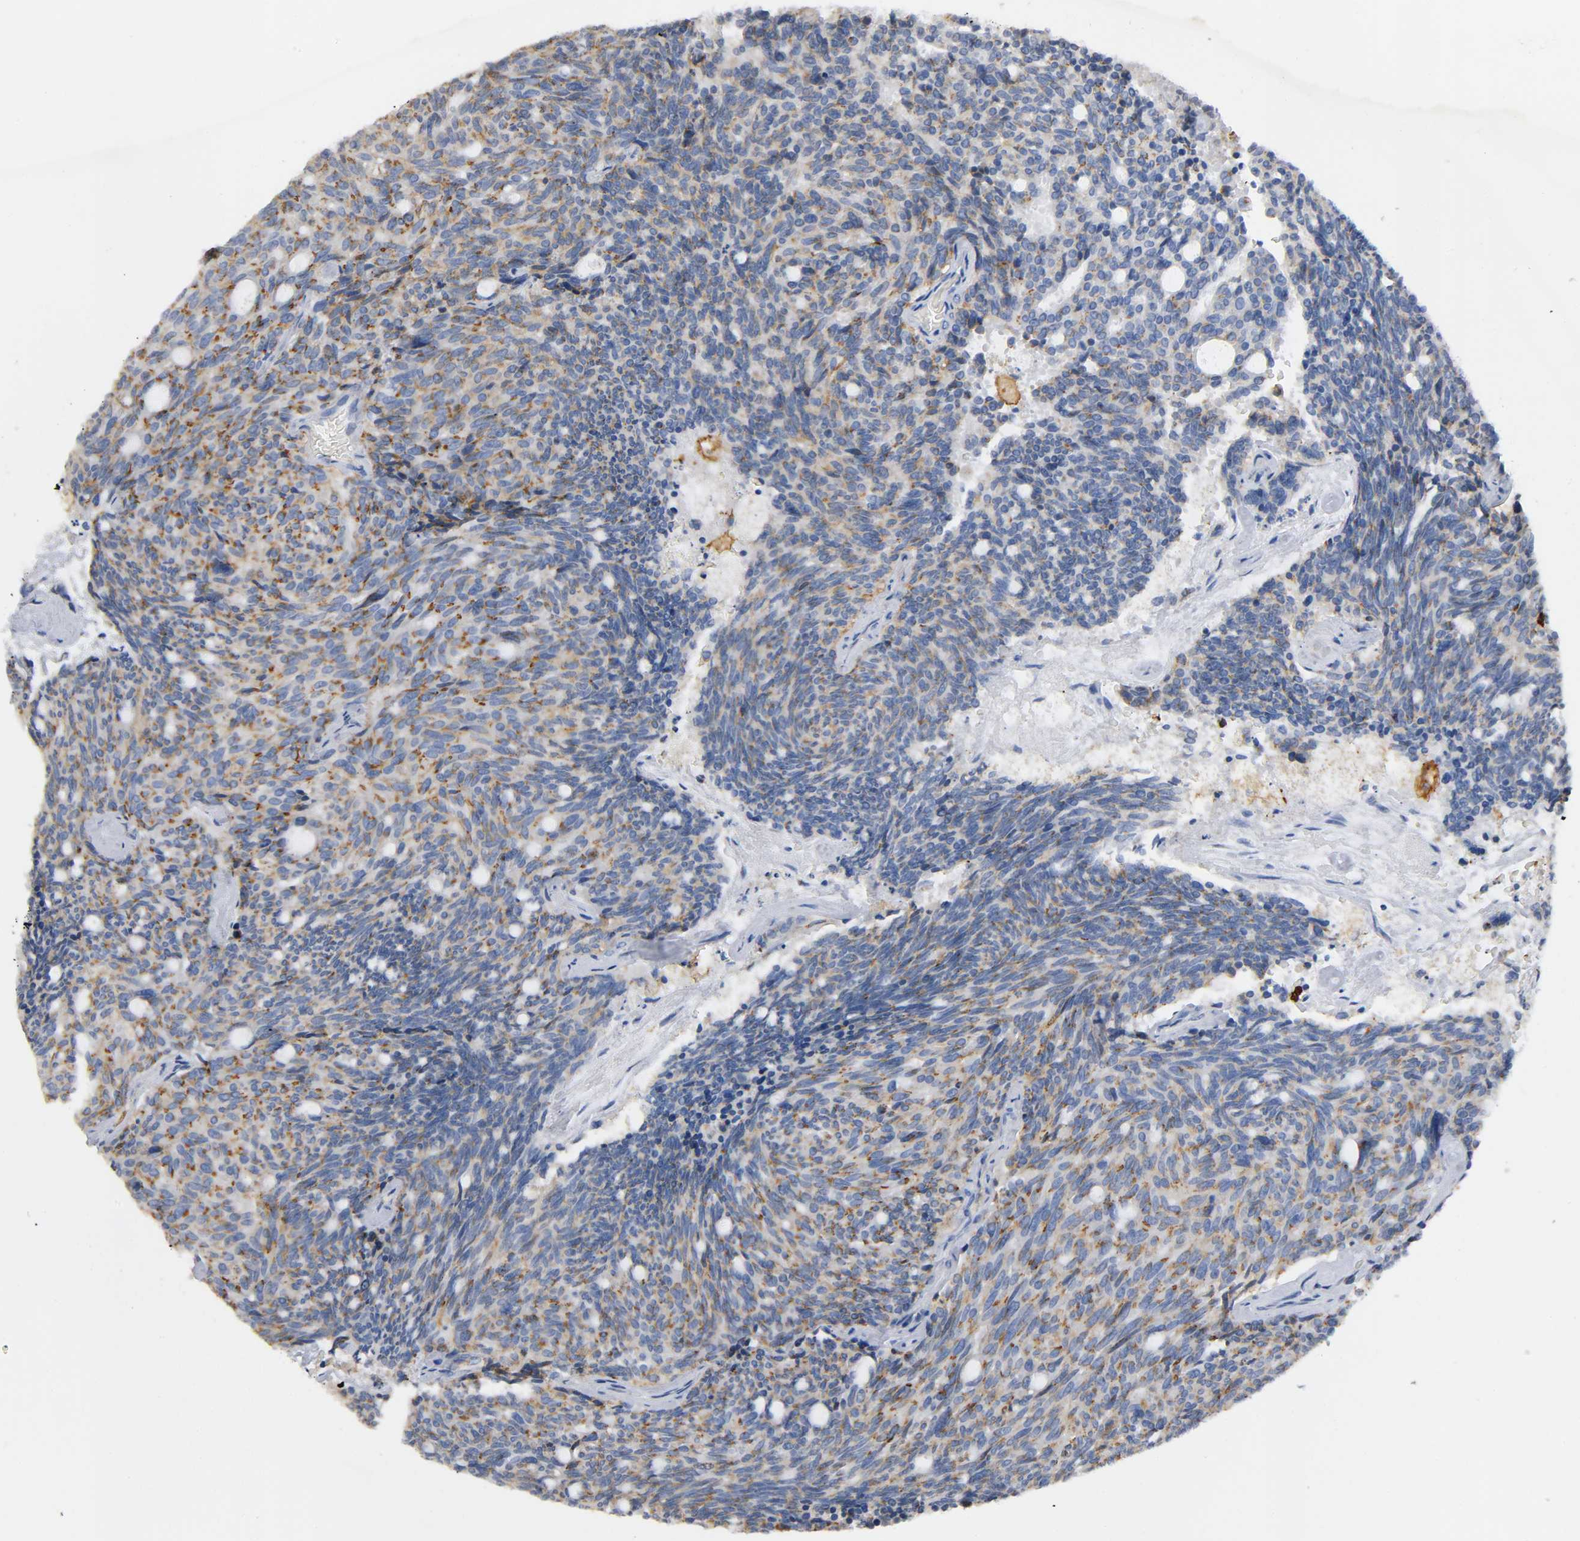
{"staining": {"intensity": "moderate", "quantity": ">75%", "location": "cytoplasmic/membranous"}, "tissue": "carcinoid", "cell_type": "Tumor cells", "image_type": "cancer", "snomed": [{"axis": "morphology", "description": "Carcinoid, malignant, NOS"}, {"axis": "topography", "description": "Pancreas"}], "caption": "This is a histology image of immunohistochemistry staining of carcinoid, which shows moderate positivity in the cytoplasmic/membranous of tumor cells.", "gene": "CAPN10", "patient": {"sex": "female", "age": 54}}